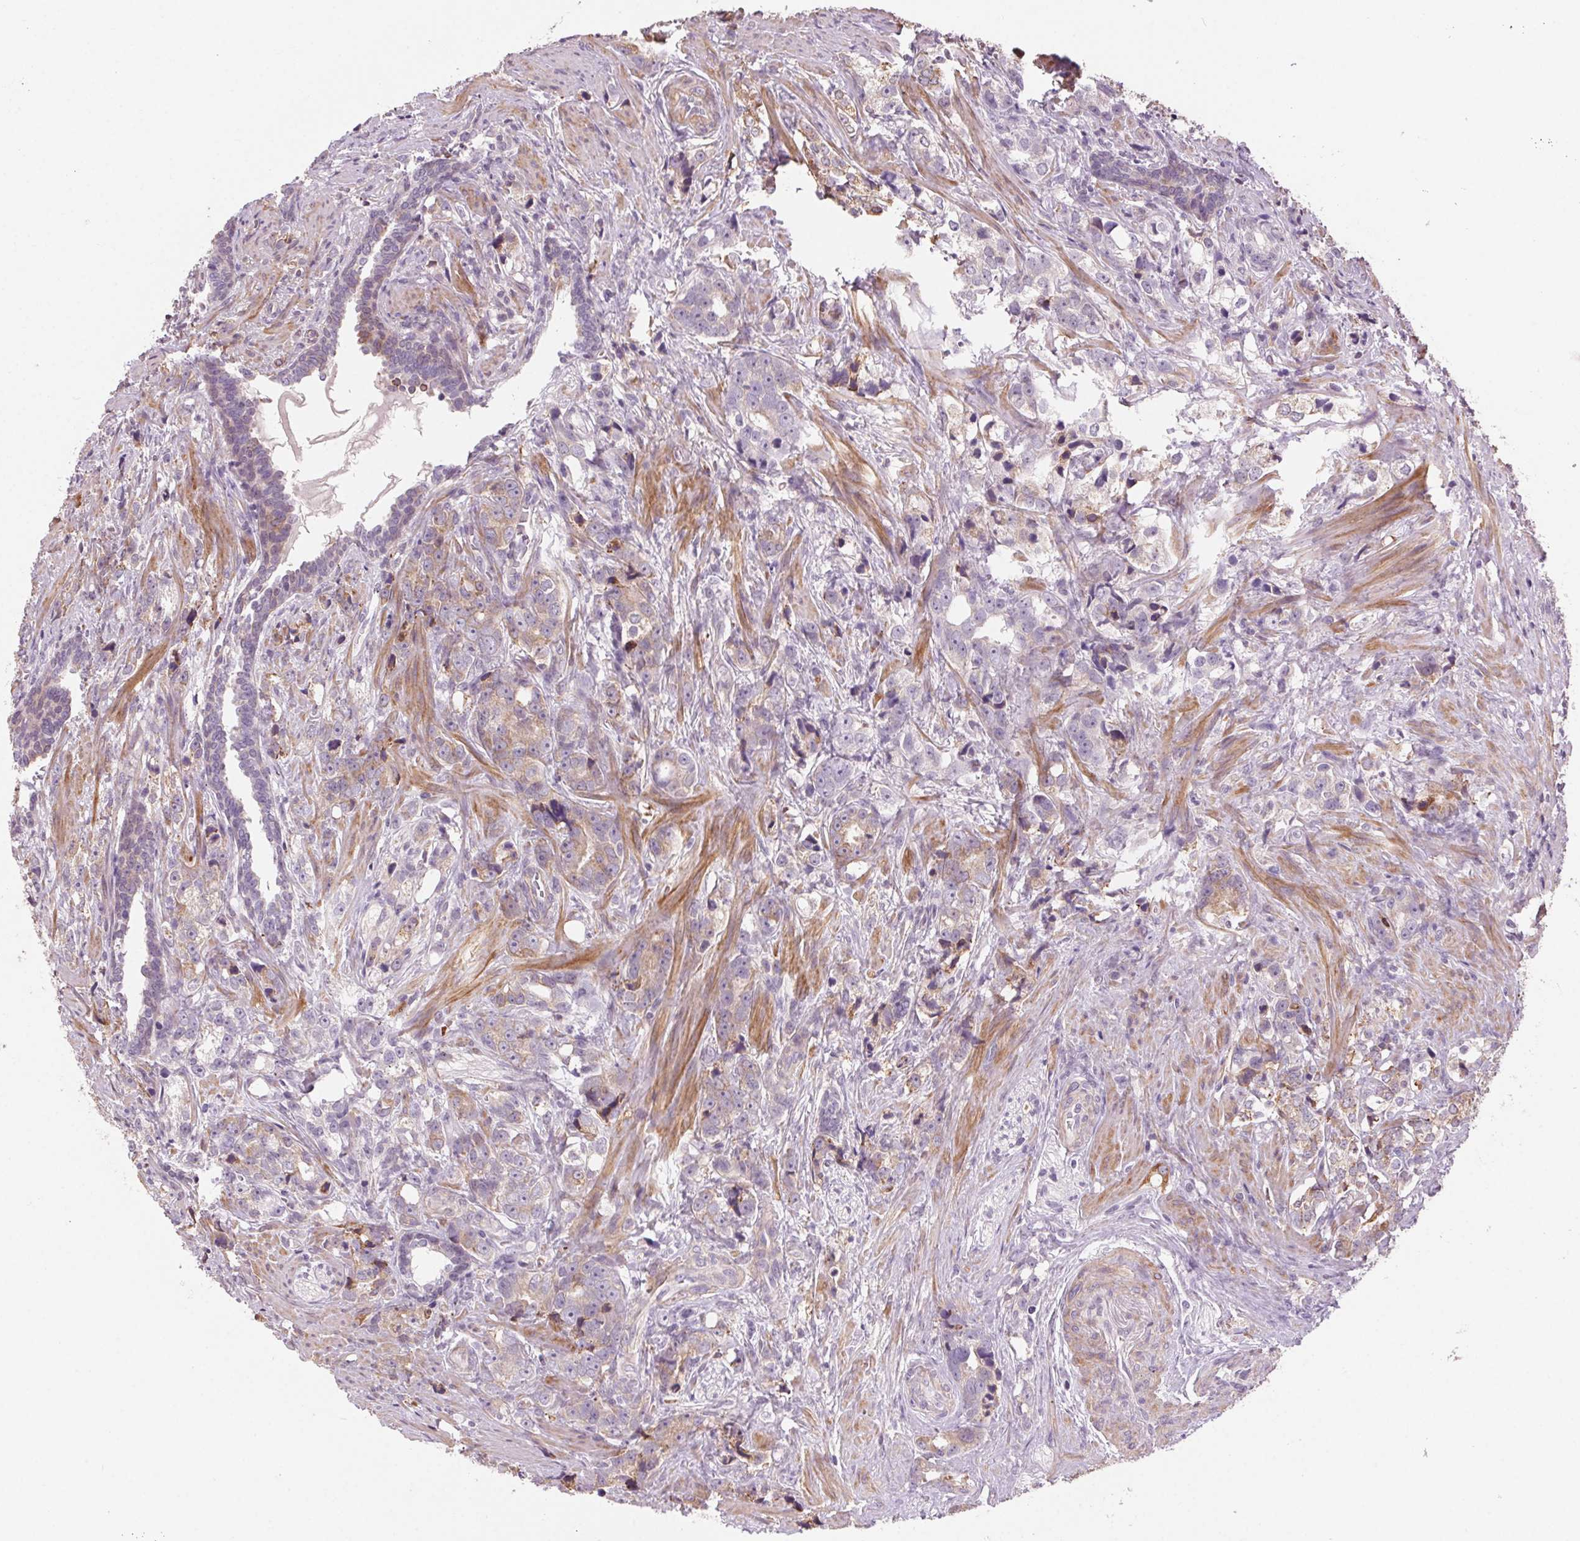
{"staining": {"intensity": "weak", "quantity": "<25%", "location": "cytoplasmic/membranous"}, "tissue": "prostate cancer", "cell_type": "Tumor cells", "image_type": "cancer", "snomed": [{"axis": "morphology", "description": "Adenocarcinoma, NOS"}, {"axis": "topography", "description": "Prostate and seminal vesicle, NOS"}], "caption": "Tumor cells show no significant staining in prostate cancer. The staining was performed using DAB (3,3'-diaminobenzidine) to visualize the protein expression in brown, while the nuclei were stained in blue with hematoxylin (Magnification: 20x).", "gene": "HHLA2", "patient": {"sex": "male", "age": 63}}